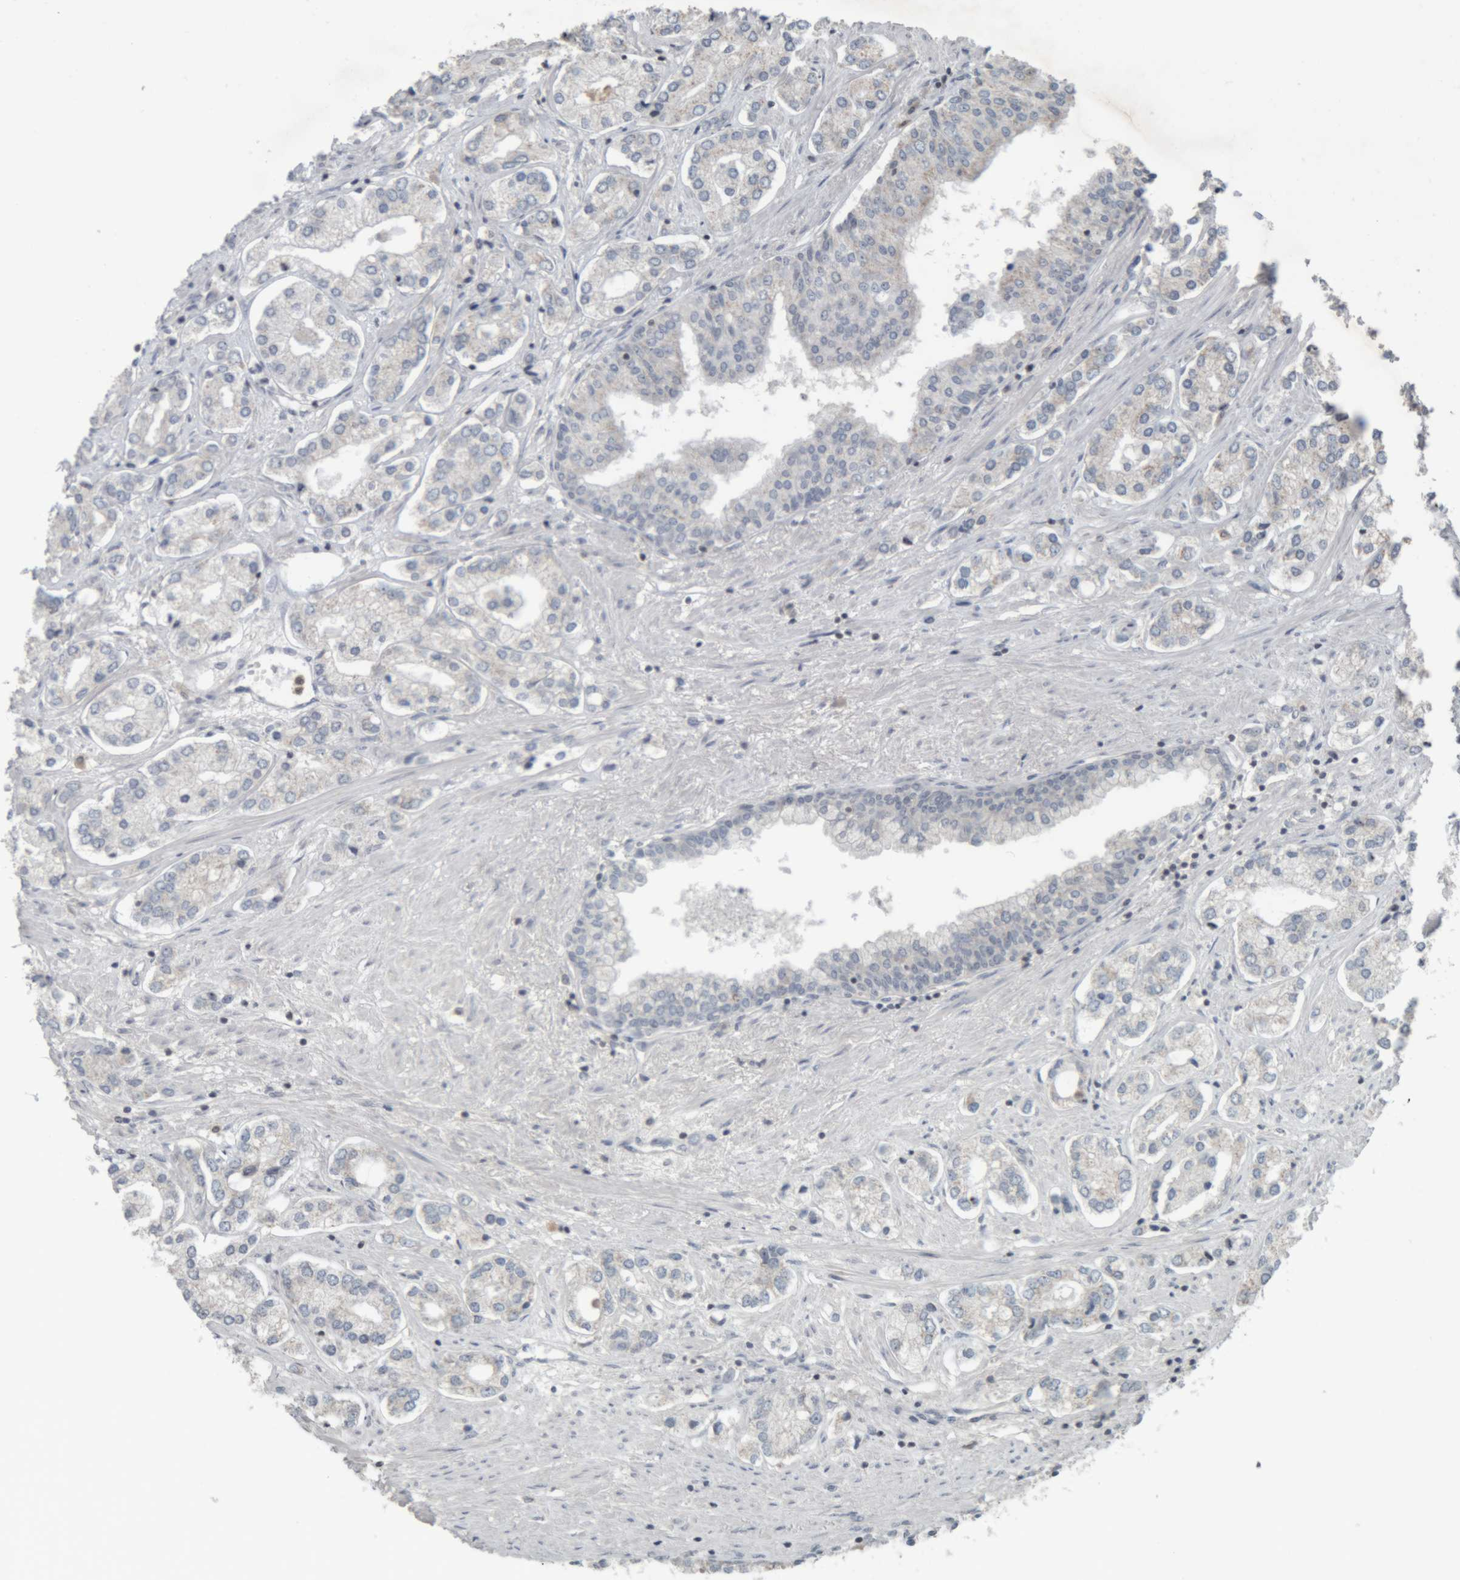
{"staining": {"intensity": "negative", "quantity": "none", "location": "none"}, "tissue": "prostate cancer", "cell_type": "Tumor cells", "image_type": "cancer", "snomed": [{"axis": "morphology", "description": "Adenocarcinoma, High grade"}, {"axis": "topography", "description": "Prostate"}], "caption": "A histopathology image of prostate cancer (adenocarcinoma (high-grade)) stained for a protein demonstrates no brown staining in tumor cells.", "gene": "RPF1", "patient": {"sex": "male", "age": 66}}